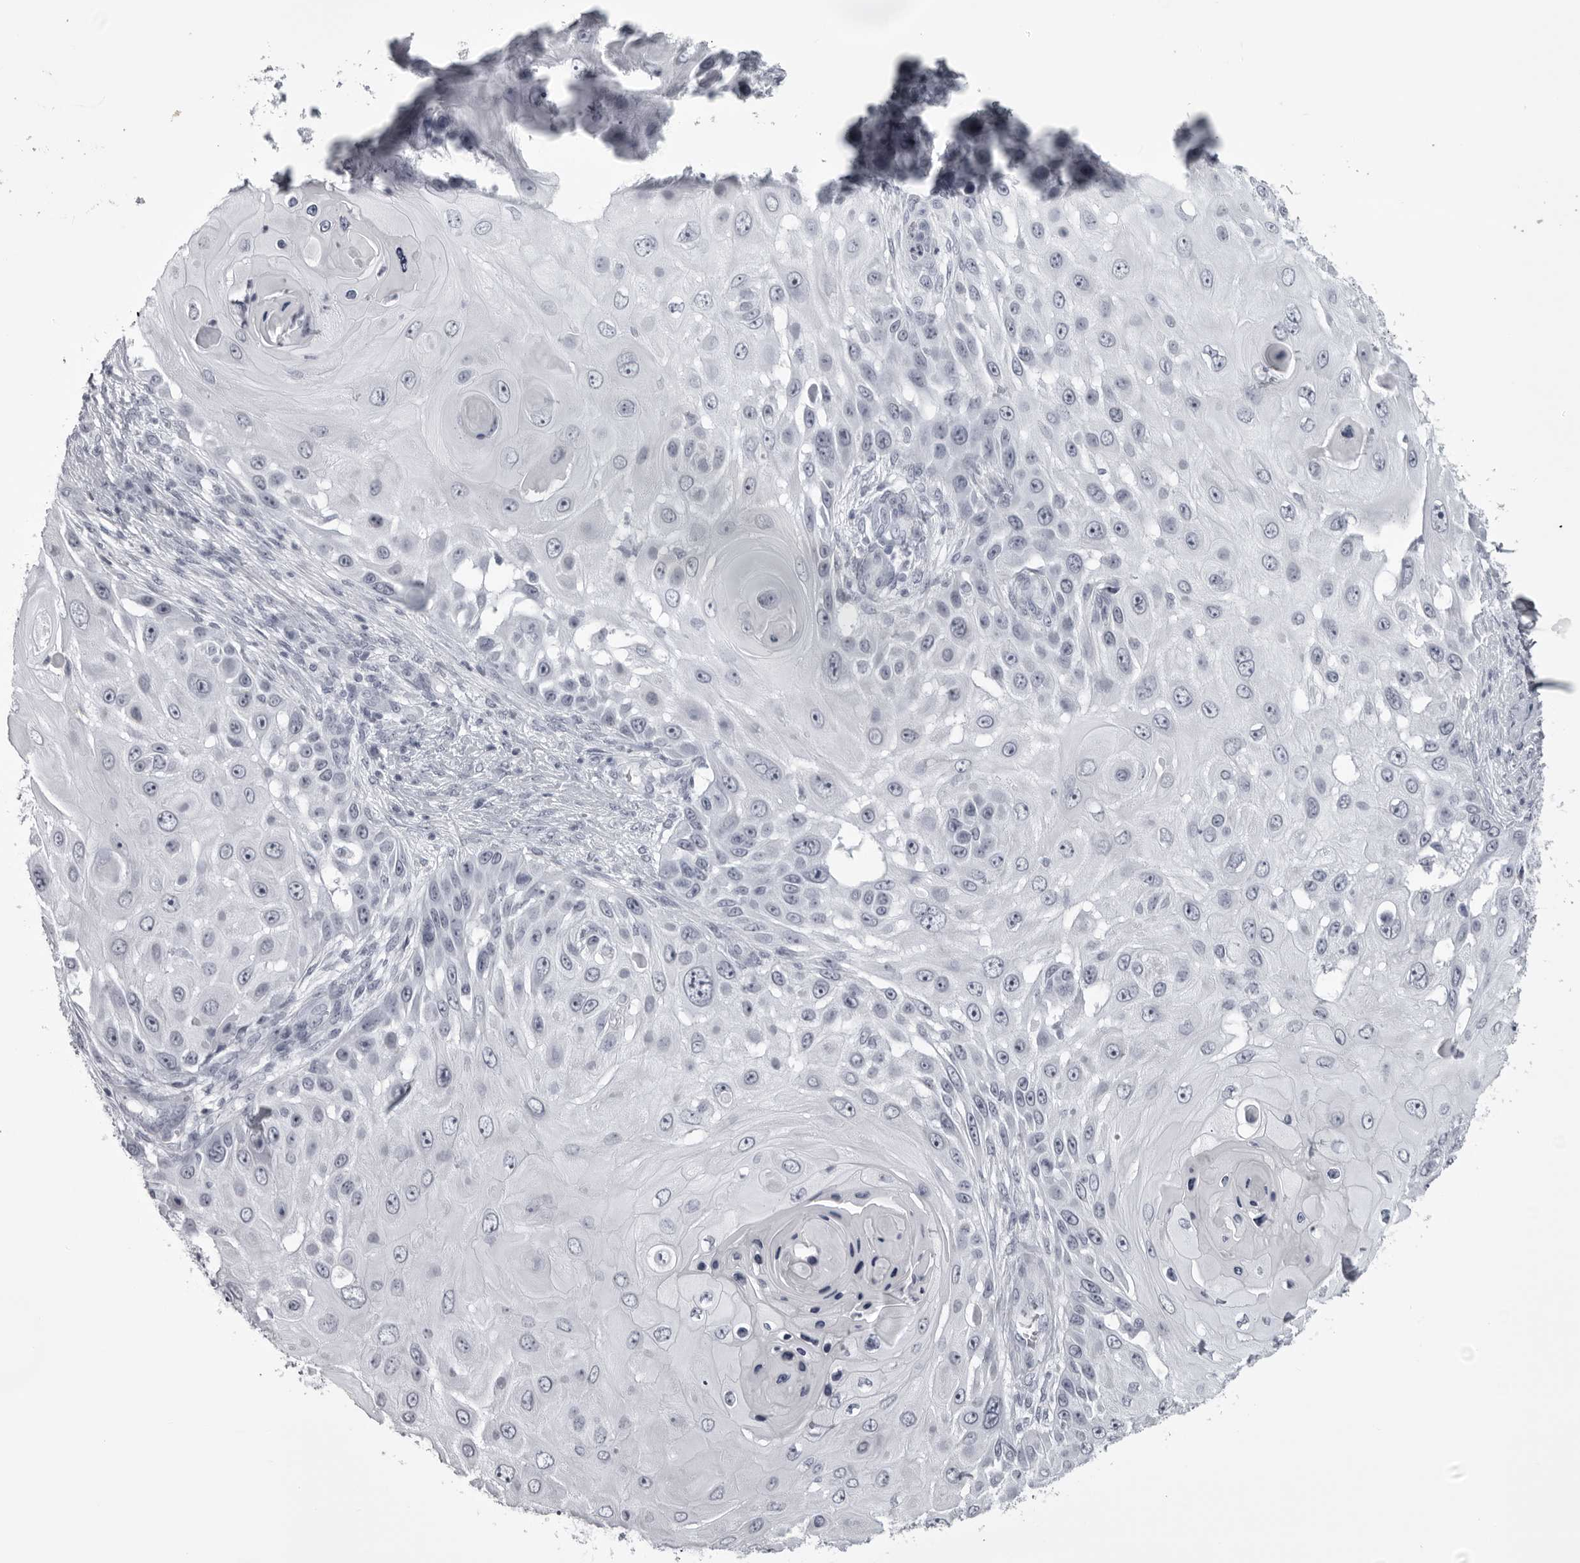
{"staining": {"intensity": "negative", "quantity": "none", "location": "none"}, "tissue": "skin cancer", "cell_type": "Tumor cells", "image_type": "cancer", "snomed": [{"axis": "morphology", "description": "Squamous cell carcinoma, NOS"}, {"axis": "topography", "description": "Skin"}], "caption": "IHC micrograph of neoplastic tissue: skin cancer (squamous cell carcinoma) stained with DAB displays no significant protein staining in tumor cells. Brightfield microscopy of immunohistochemistry stained with DAB (3,3'-diaminobenzidine) (brown) and hematoxylin (blue), captured at high magnification.", "gene": "UROD", "patient": {"sex": "female", "age": 44}}